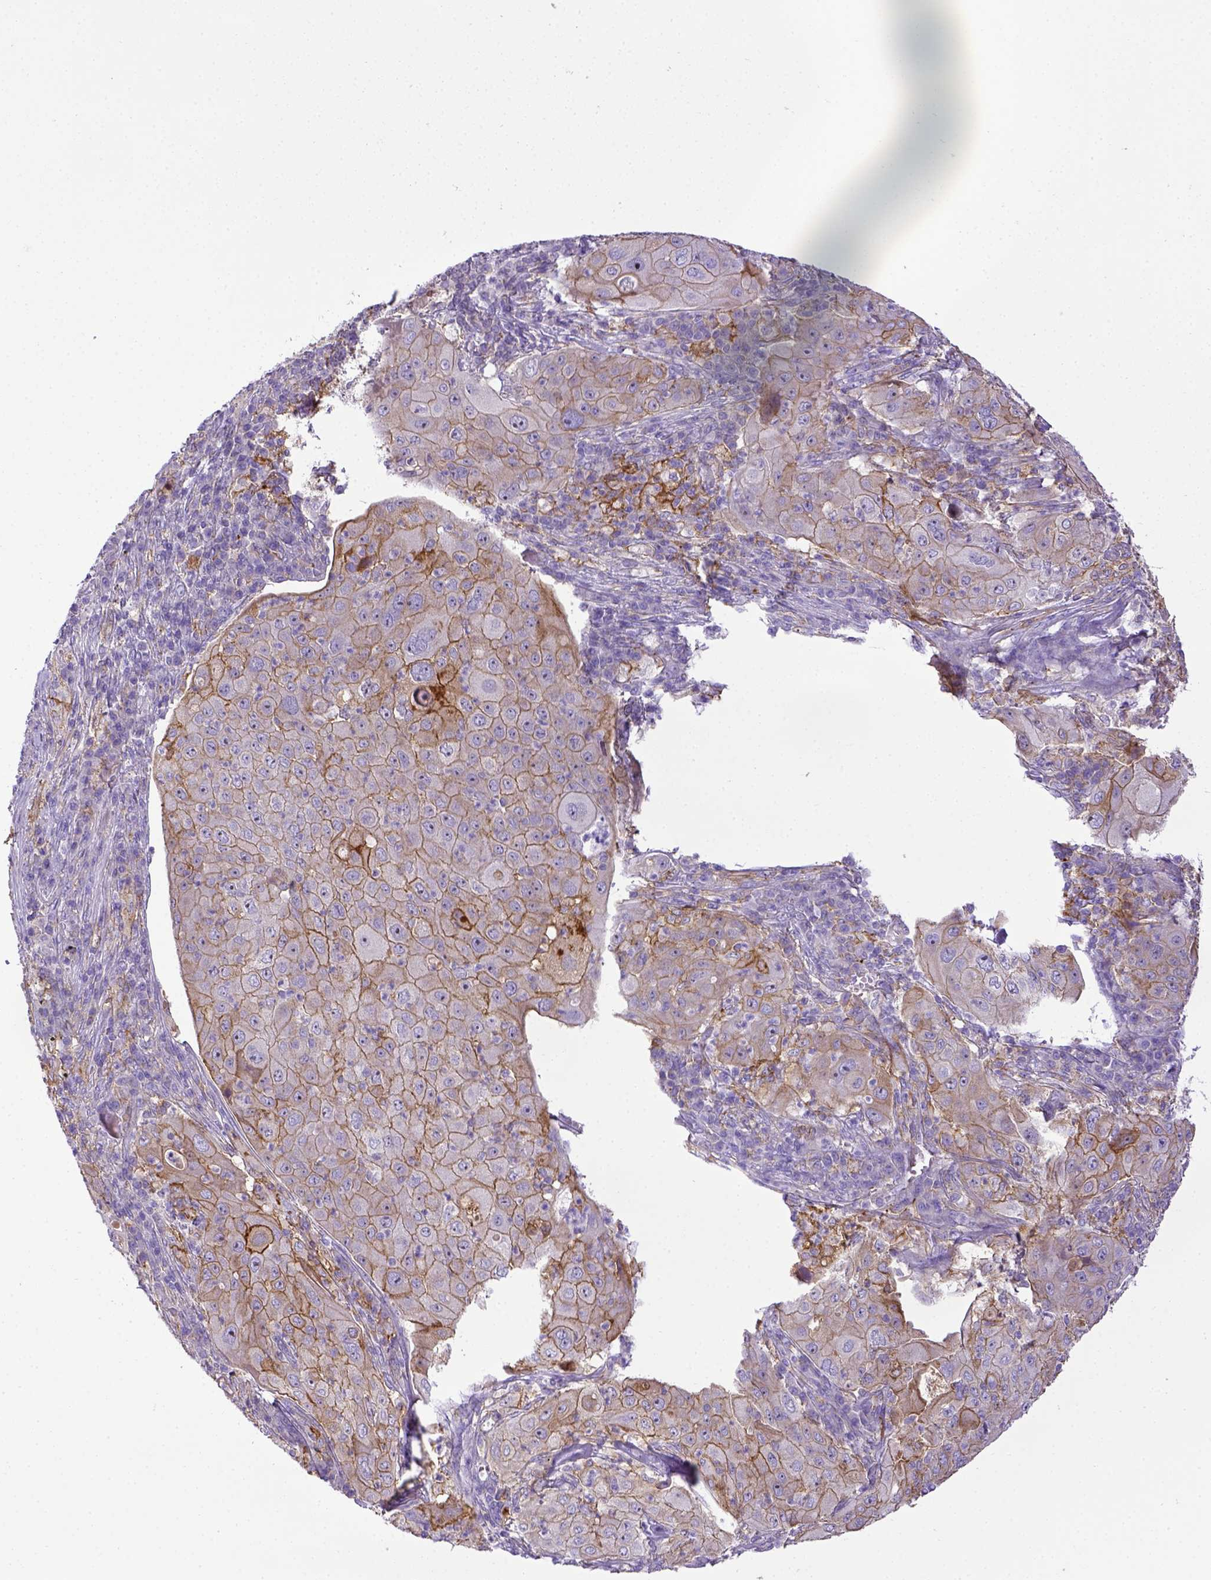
{"staining": {"intensity": "moderate", "quantity": "25%-75%", "location": "cytoplasmic/membranous"}, "tissue": "lung cancer", "cell_type": "Tumor cells", "image_type": "cancer", "snomed": [{"axis": "morphology", "description": "Squamous cell carcinoma, NOS"}, {"axis": "topography", "description": "Lung"}], "caption": "A photomicrograph of human squamous cell carcinoma (lung) stained for a protein exhibits moderate cytoplasmic/membranous brown staining in tumor cells.", "gene": "CD40", "patient": {"sex": "female", "age": 59}}